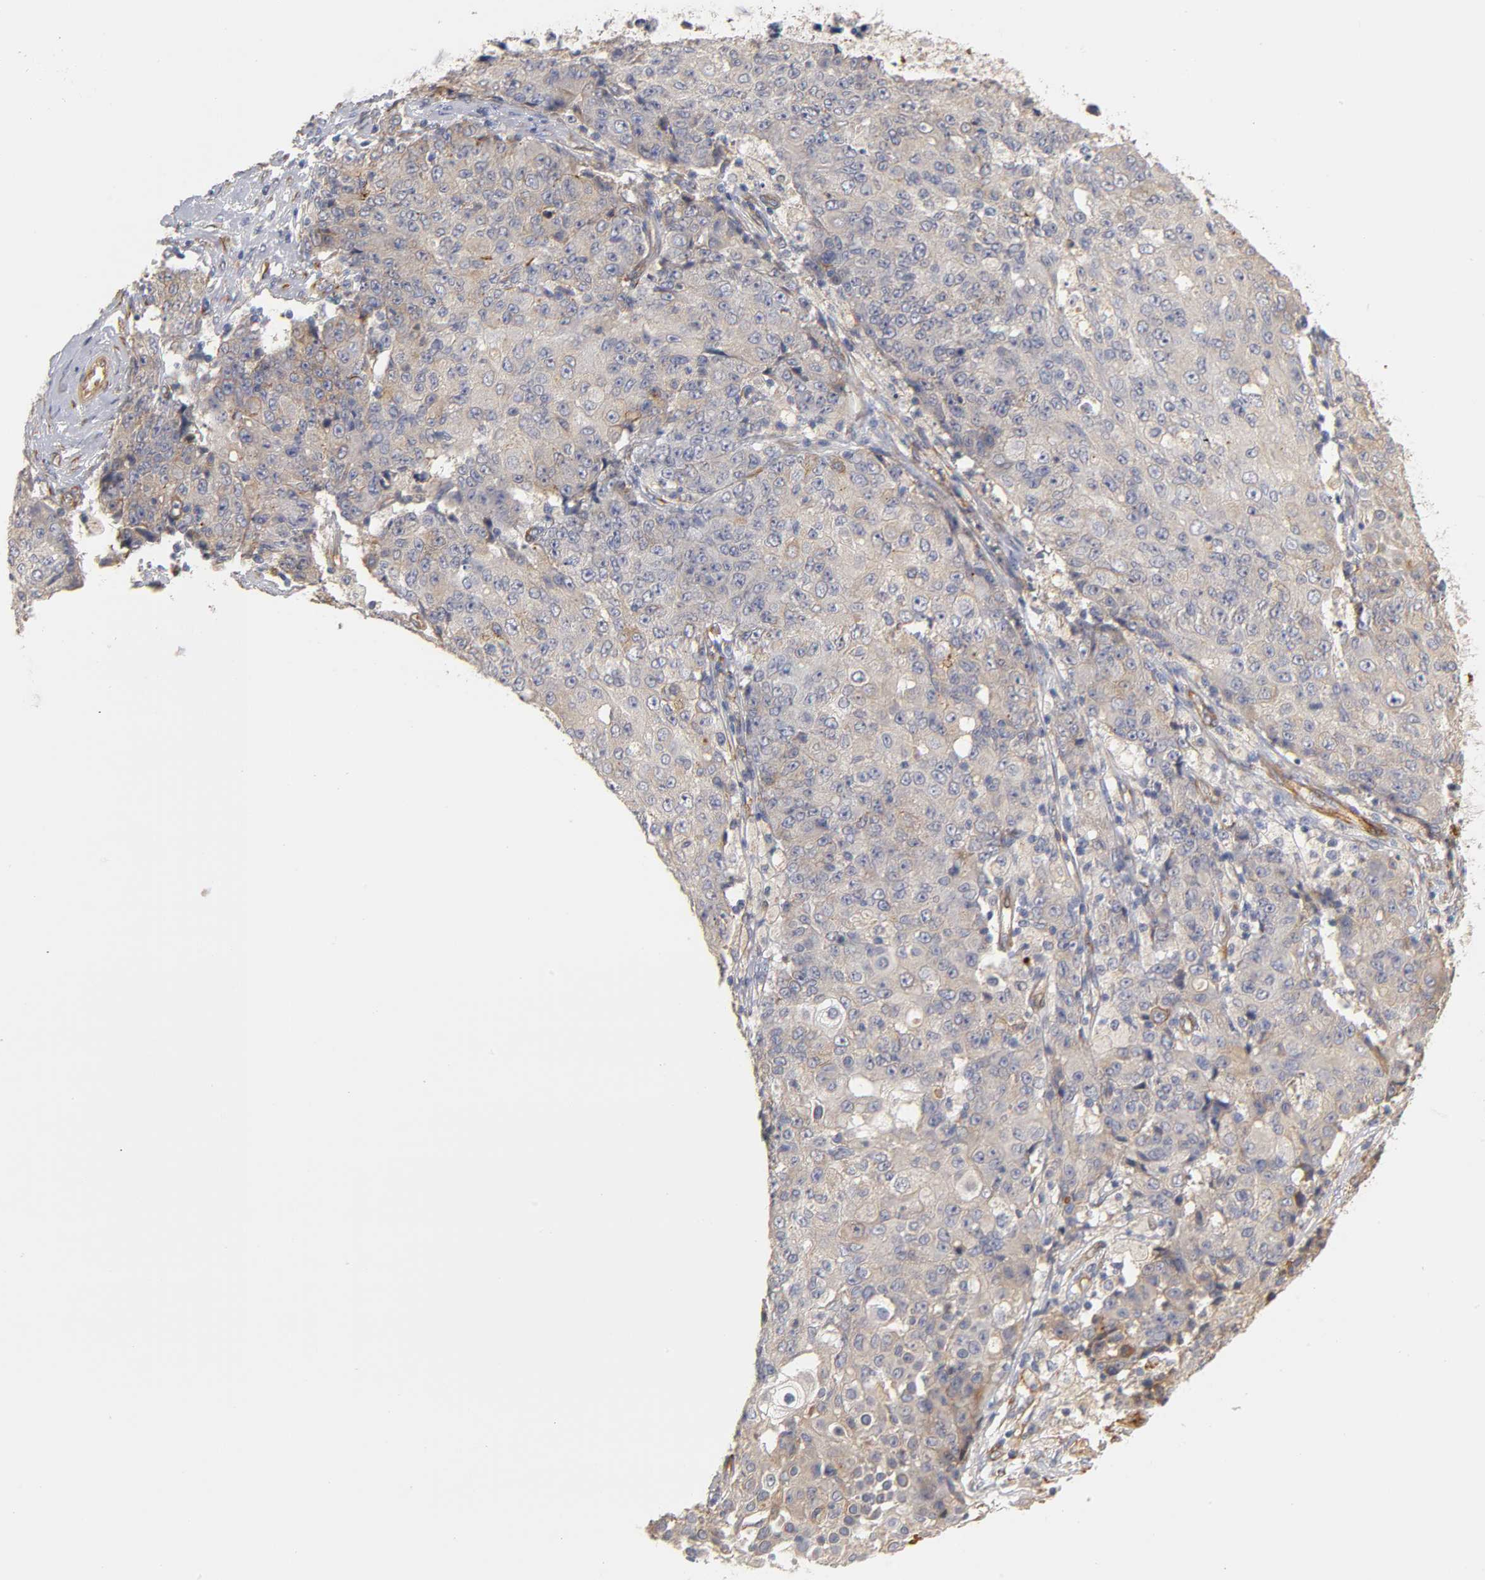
{"staining": {"intensity": "negative", "quantity": "none", "location": "none"}, "tissue": "ovarian cancer", "cell_type": "Tumor cells", "image_type": "cancer", "snomed": [{"axis": "morphology", "description": "Carcinoma, endometroid"}, {"axis": "topography", "description": "Ovary"}], "caption": "This is an IHC image of ovarian endometroid carcinoma. There is no expression in tumor cells.", "gene": "LAMB1", "patient": {"sex": "female", "age": 42}}